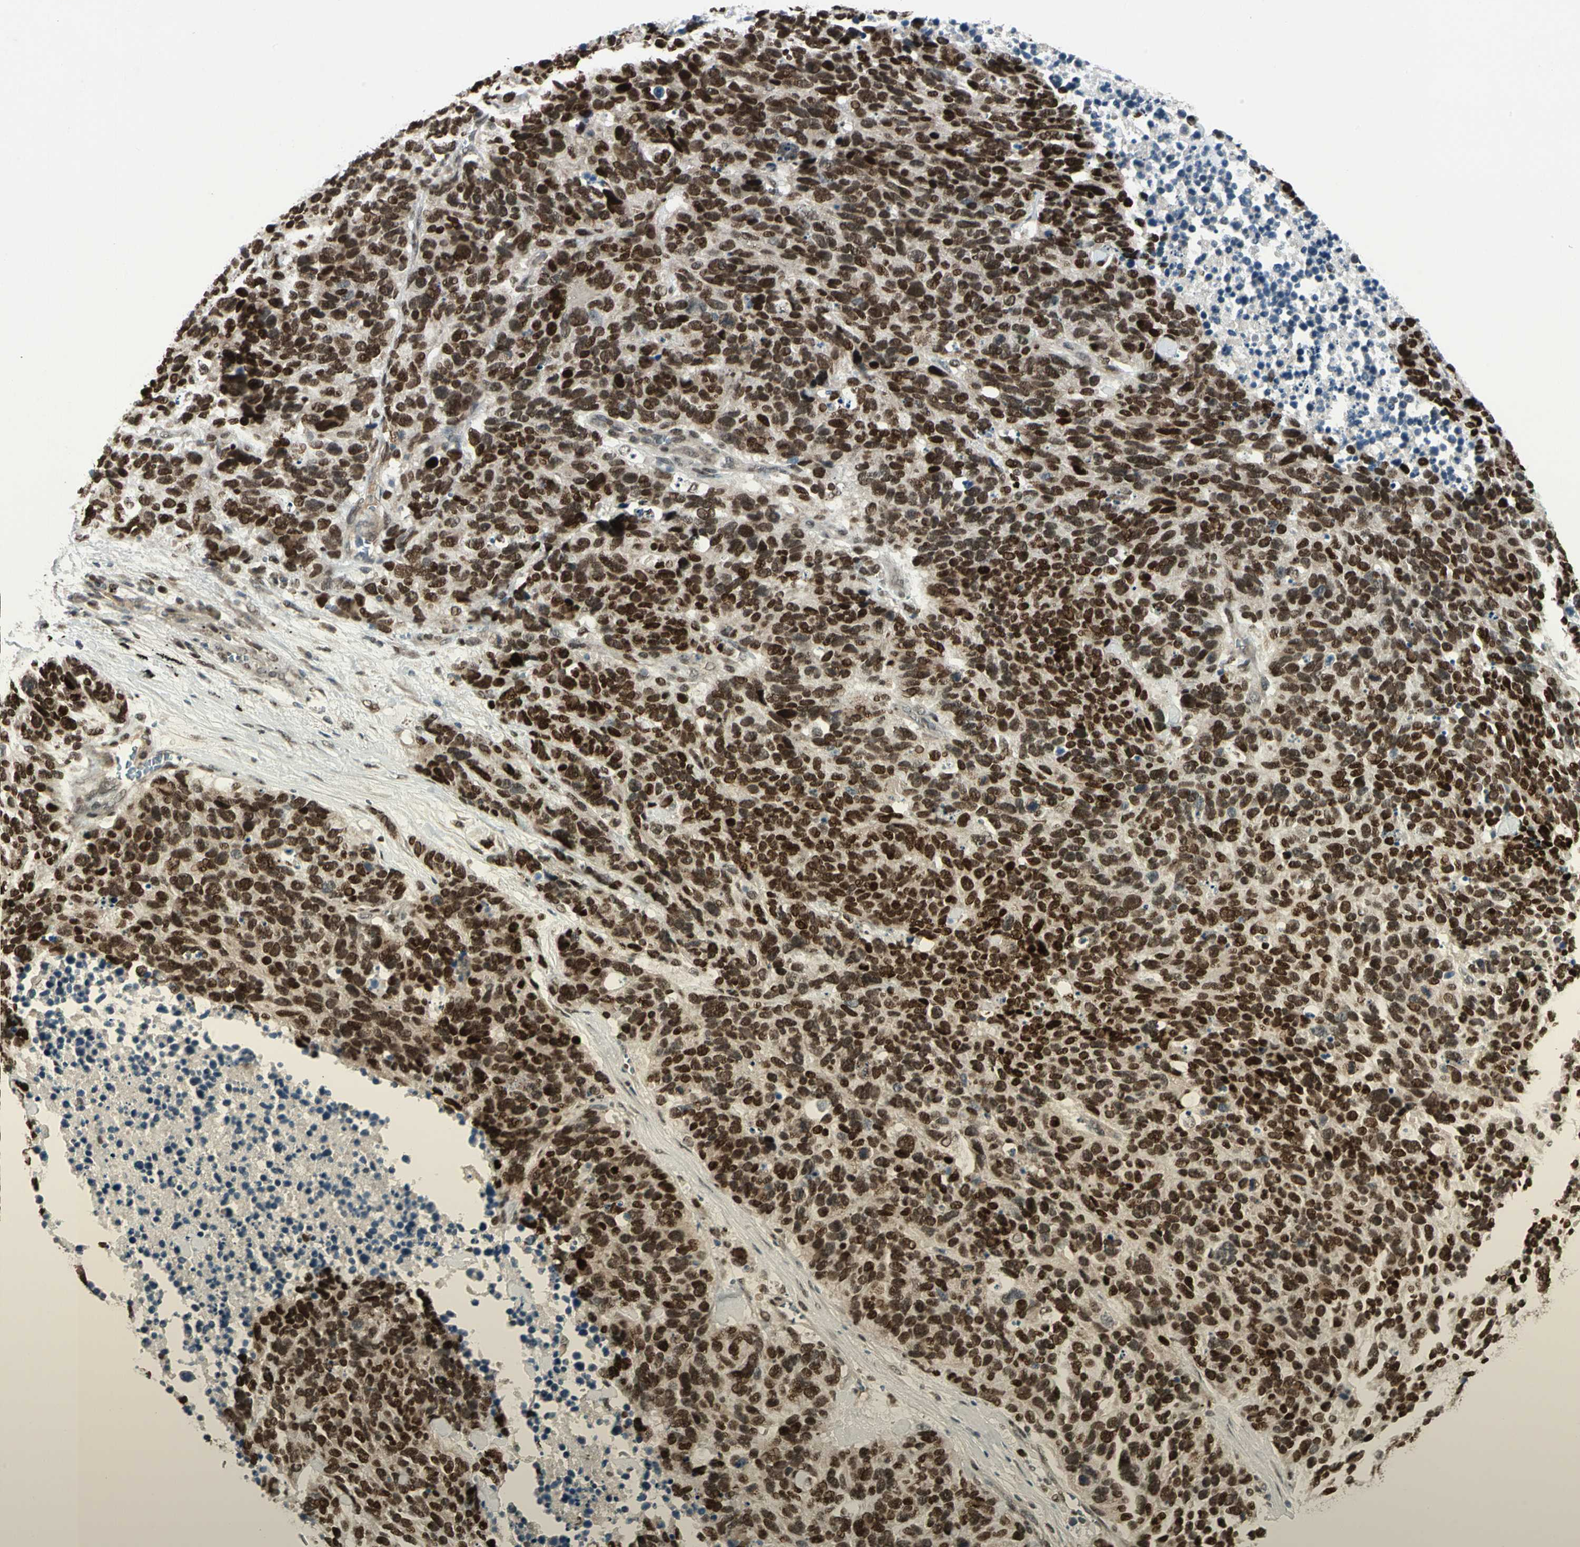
{"staining": {"intensity": "strong", "quantity": ">75%", "location": "nuclear"}, "tissue": "lung cancer", "cell_type": "Tumor cells", "image_type": "cancer", "snomed": [{"axis": "morphology", "description": "Neoplasm, malignant, NOS"}, {"axis": "topography", "description": "Lung"}], "caption": "Strong nuclear protein positivity is identified in about >75% of tumor cells in lung cancer.", "gene": "GTF3A", "patient": {"sex": "female", "age": 58}}